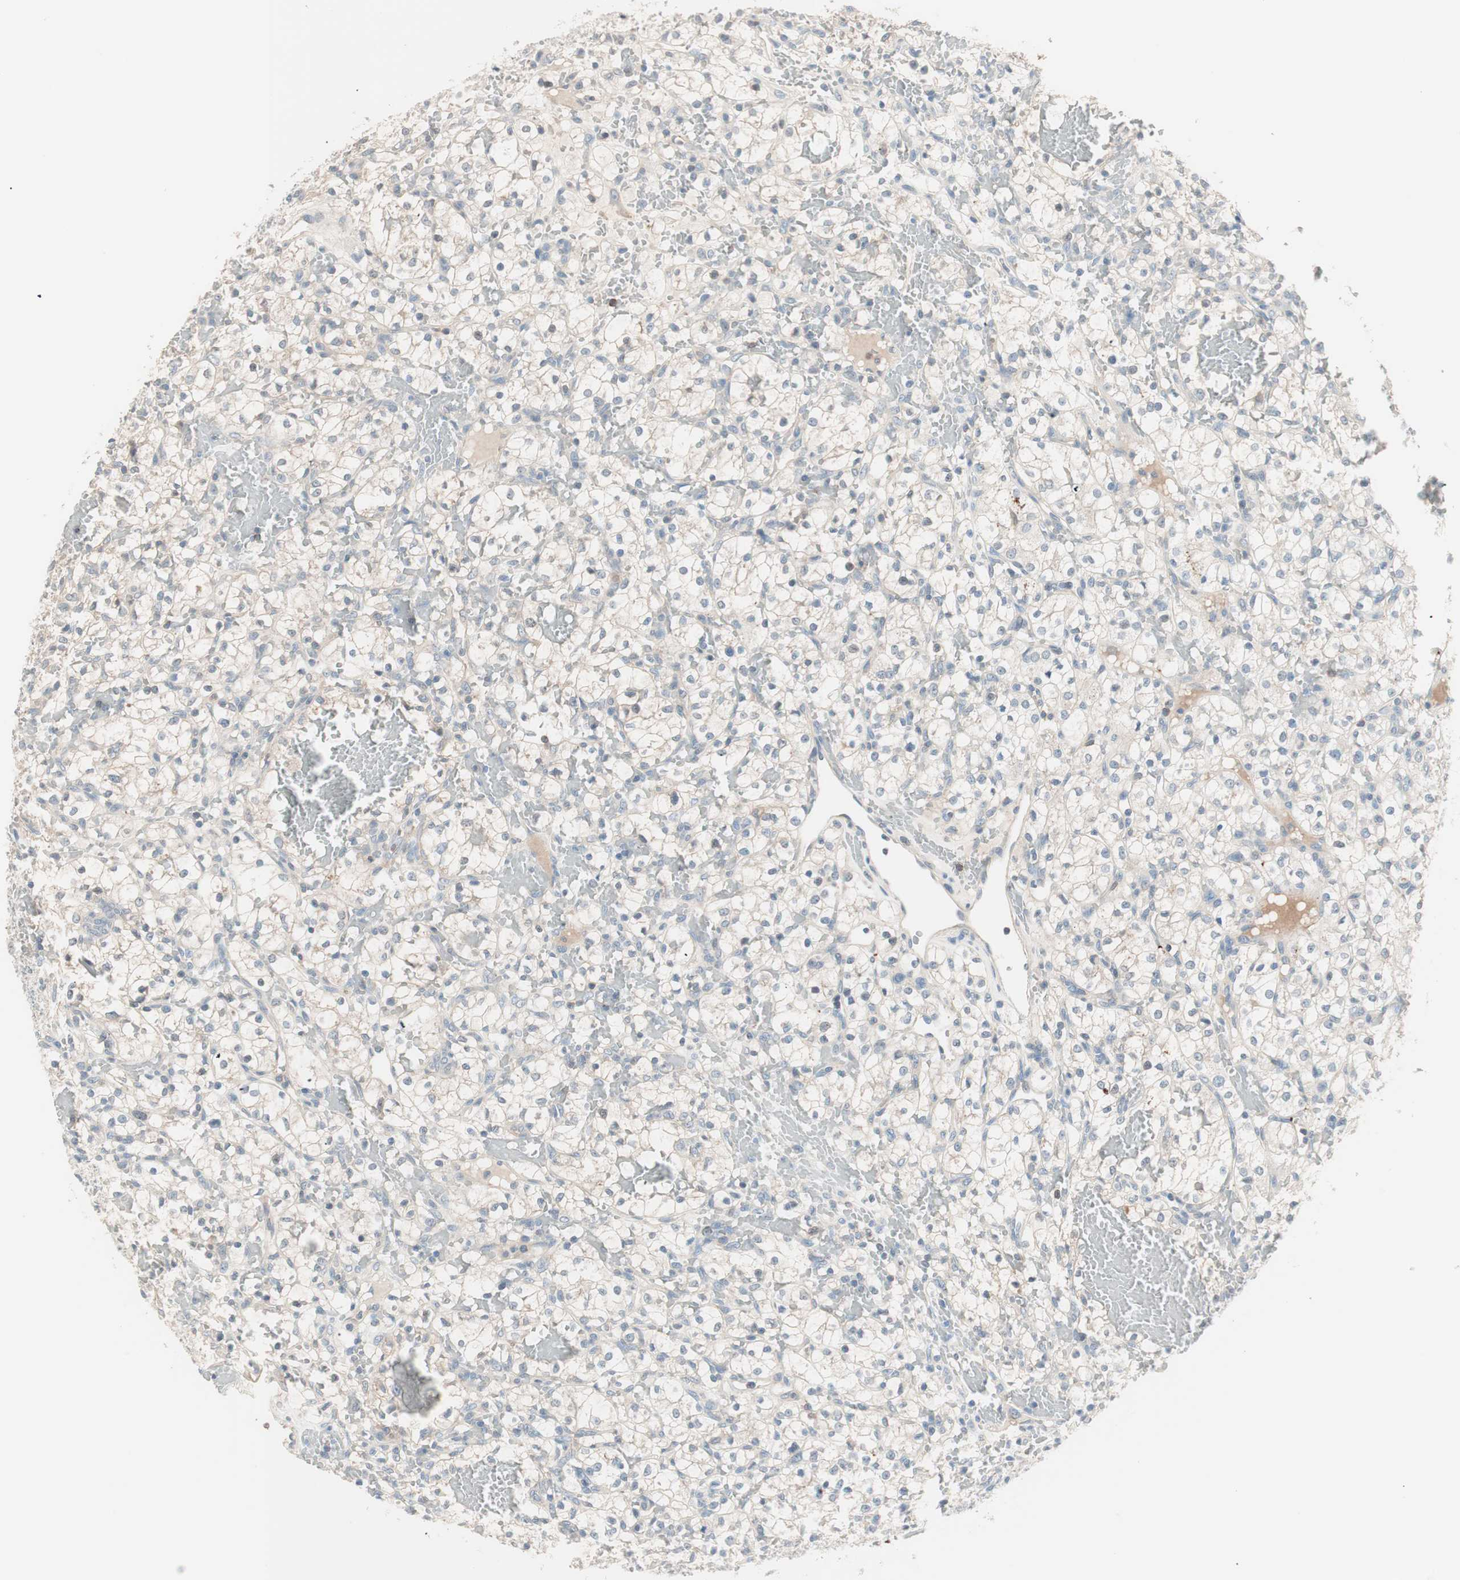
{"staining": {"intensity": "weak", "quantity": "<25%", "location": "cytoplasmic/membranous,nuclear"}, "tissue": "renal cancer", "cell_type": "Tumor cells", "image_type": "cancer", "snomed": [{"axis": "morphology", "description": "Adenocarcinoma, NOS"}, {"axis": "topography", "description": "Kidney"}], "caption": "A photomicrograph of human renal adenocarcinoma is negative for staining in tumor cells.", "gene": "RAD54B", "patient": {"sex": "female", "age": 60}}